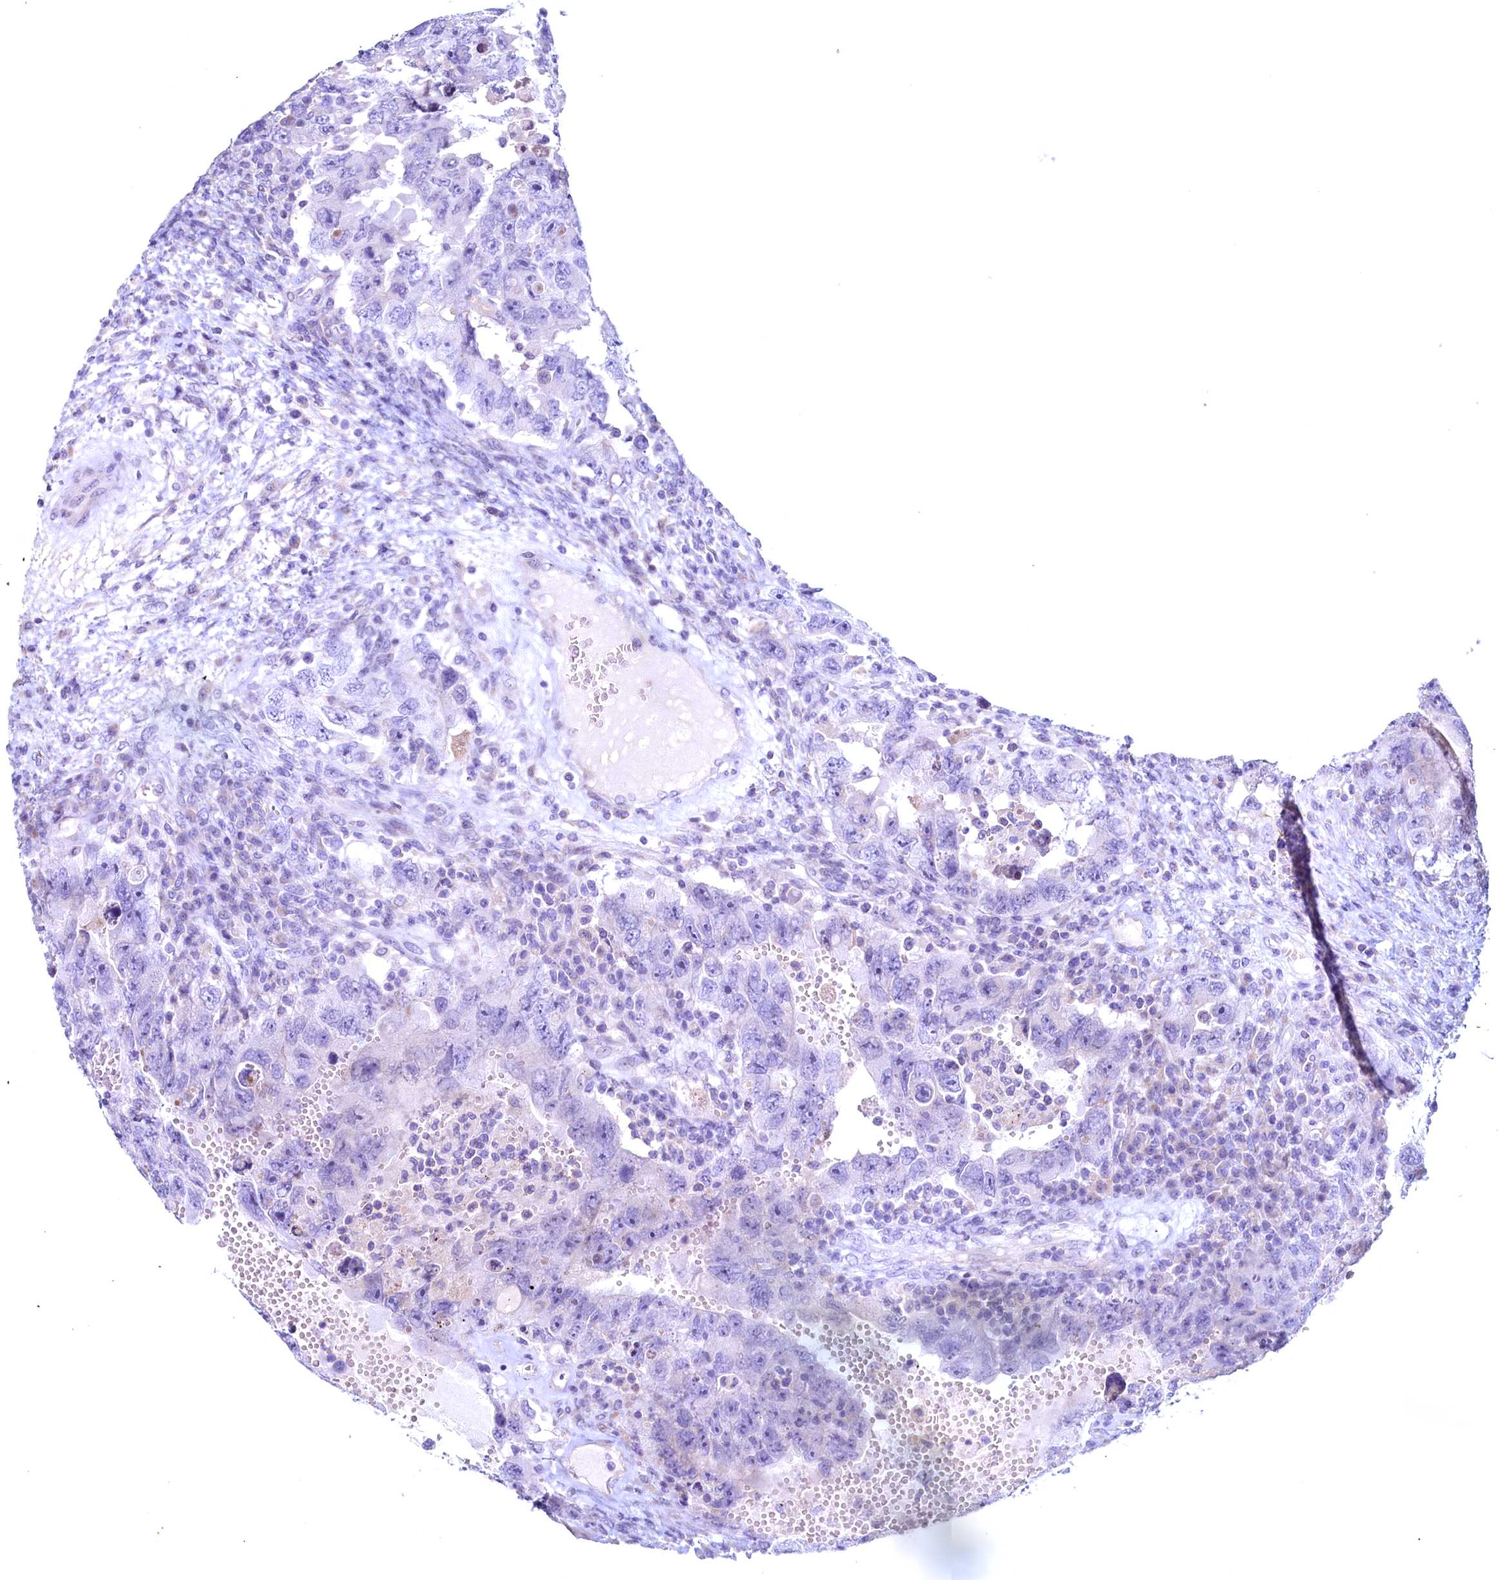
{"staining": {"intensity": "negative", "quantity": "none", "location": "none"}, "tissue": "testis cancer", "cell_type": "Tumor cells", "image_type": "cancer", "snomed": [{"axis": "morphology", "description": "Carcinoma, Embryonal, NOS"}, {"axis": "topography", "description": "Testis"}], "caption": "This is an IHC image of human testis cancer (embryonal carcinoma). There is no staining in tumor cells.", "gene": "MAP1LC3A", "patient": {"sex": "male", "age": 26}}